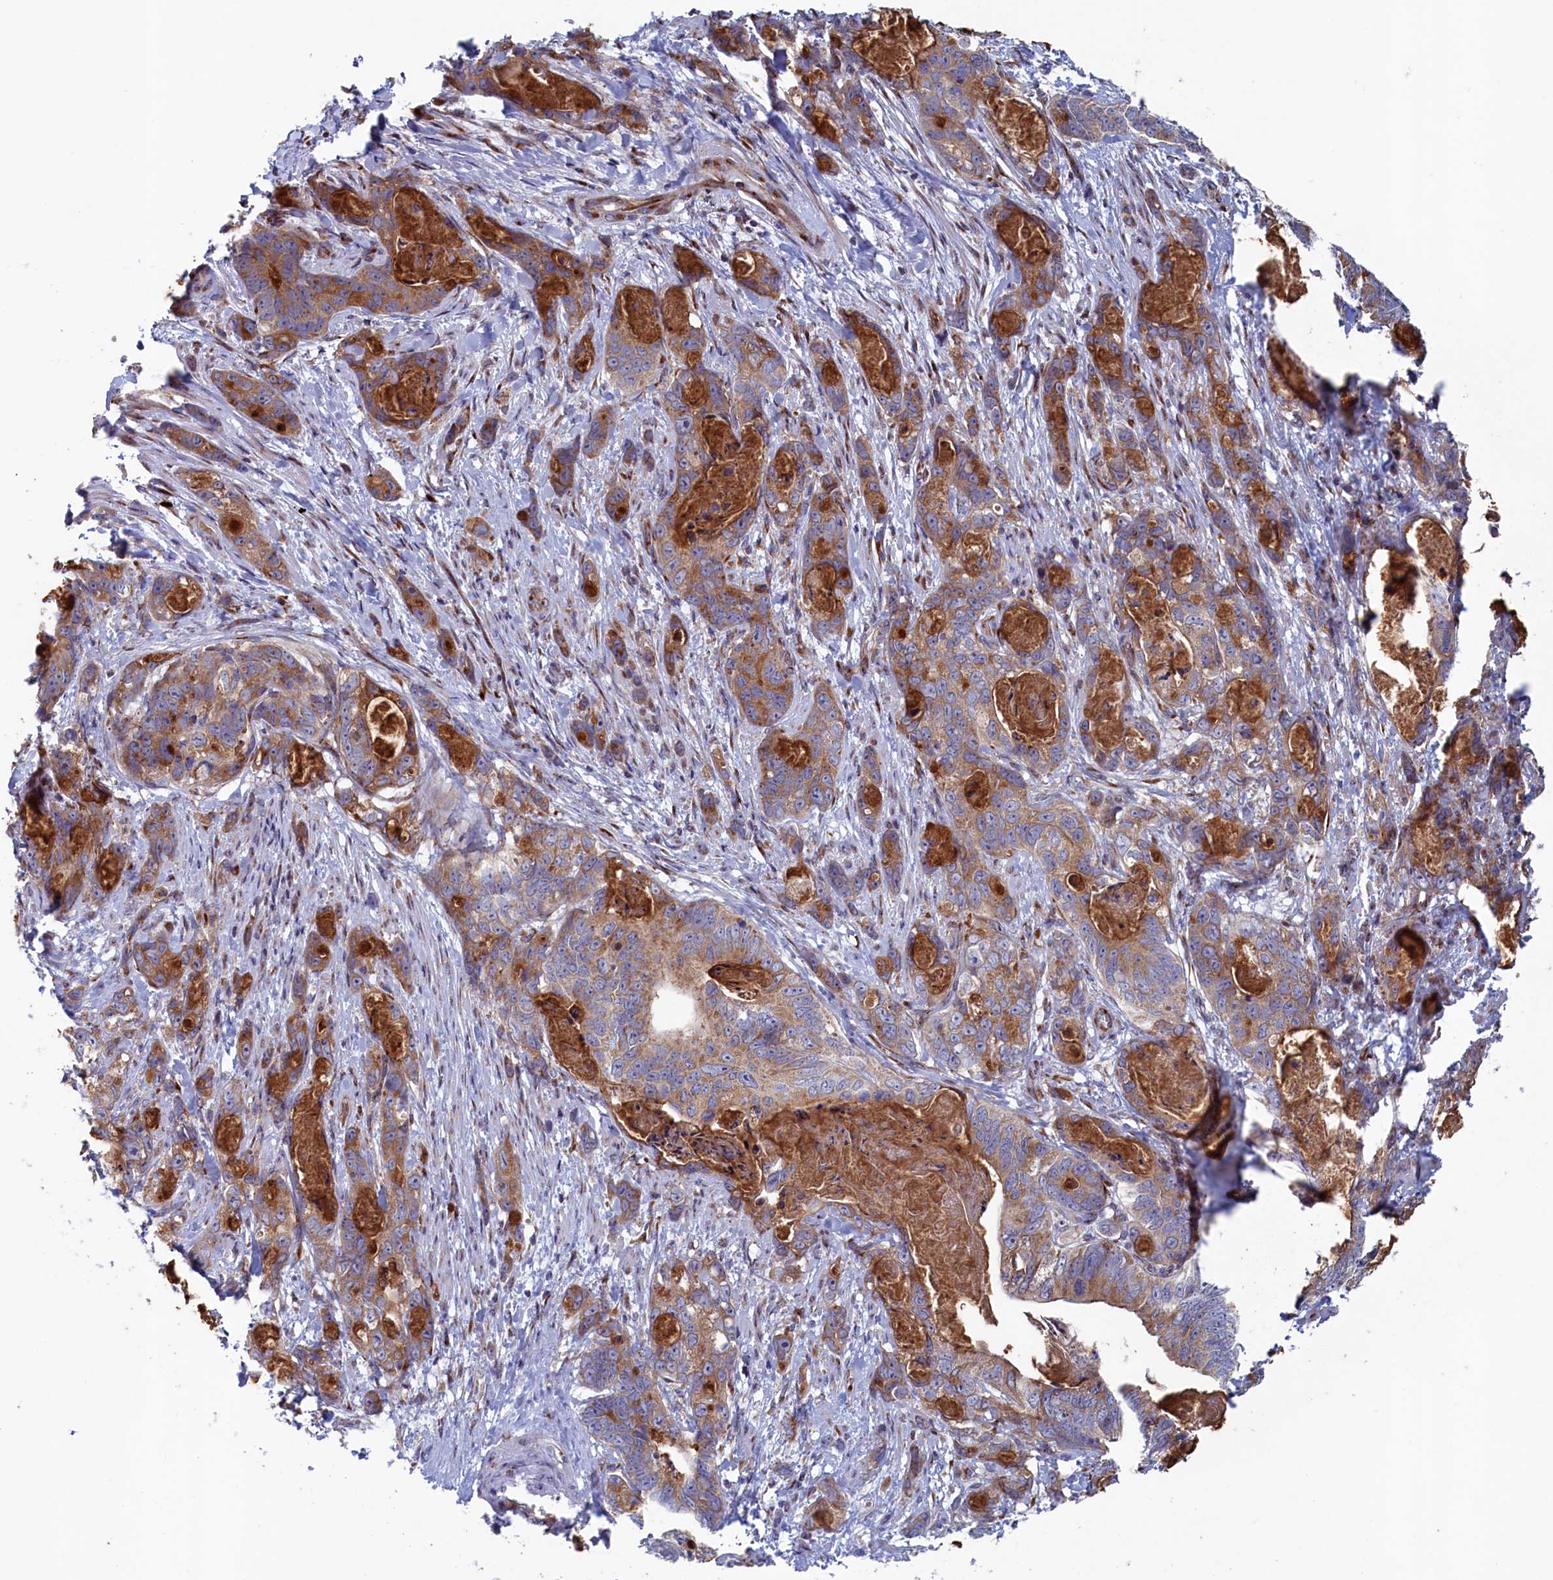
{"staining": {"intensity": "moderate", "quantity": ">75%", "location": "cytoplasmic/membranous"}, "tissue": "stomach cancer", "cell_type": "Tumor cells", "image_type": "cancer", "snomed": [{"axis": "morphology", "description": "Normal tissue, NOS"}, {"axis": "morphology", "description": "Adenocarcinoma, NOS"}, {"axis": "topography", "description": "Stomach"}], "caption": "Moderate cytoplasmic/membranous protein positivity is present in approximately >75% of tumor cells in adenocarcinoma (stomach).", "gene": "MTFMT", "patient": {"sex": "female", "age": 89}}